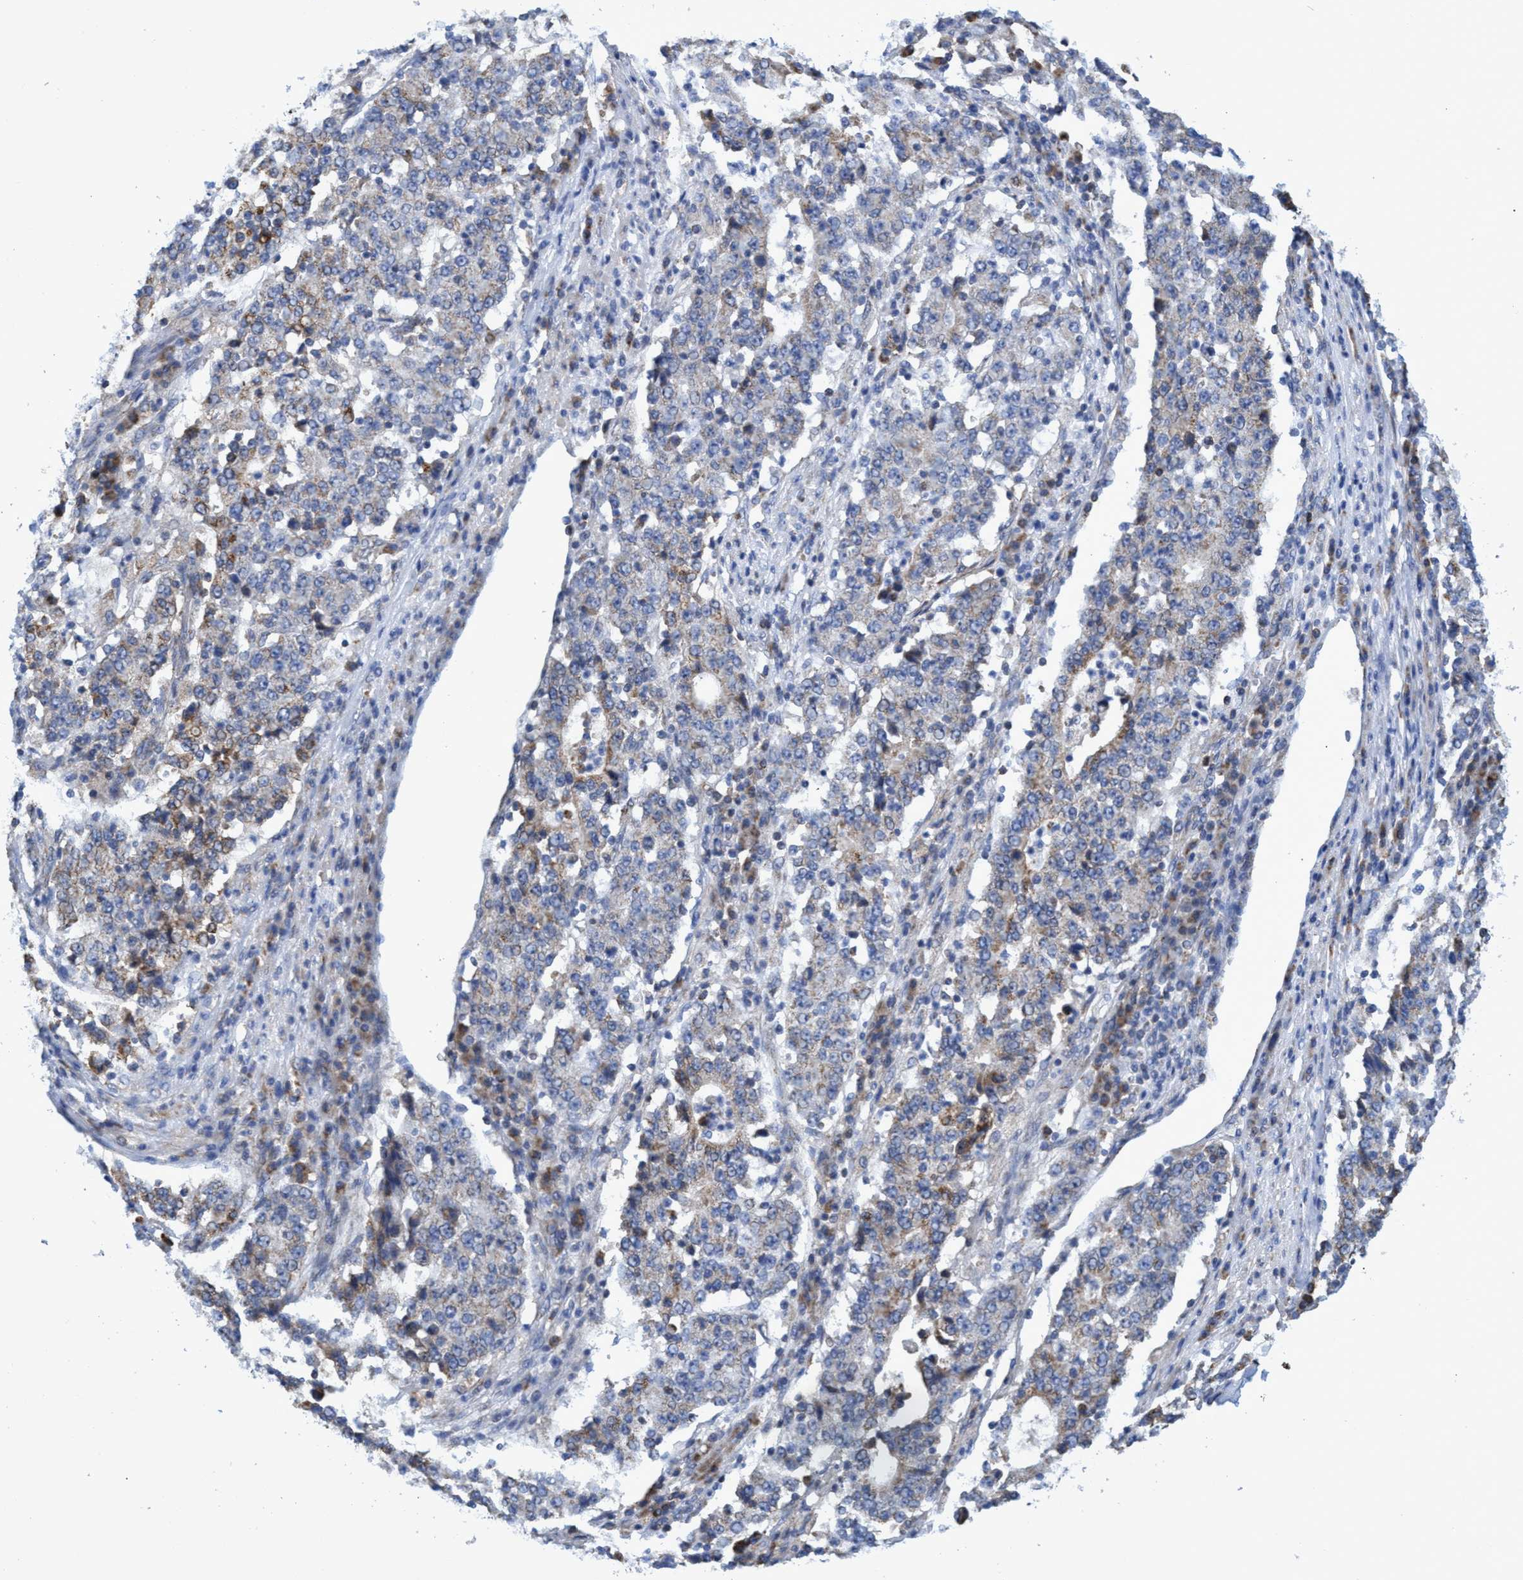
{"staining": {"intensity": "weak", "quantity": "<25%", "location": "cytoplasmic/membranous"}, "tissue": "stomach cancer", "cell_type": "Tumor cells", "image_type": "cancer", "snomed": [{"axis": "morphology", "description": "Adenocarcinoma, NOS"}, {"axis": "topography", "description": "Stomach"}], "caption": "Immunohistochemistry image of human stomach cancer (adenocarcinoma) stained for a protein (brown), which displays no staining in tumor cells. (DAB immunohistochemistry (IHC), high magnification).", "gene": "CRYZ", "patient": {"sex": "male", "age": 59}}